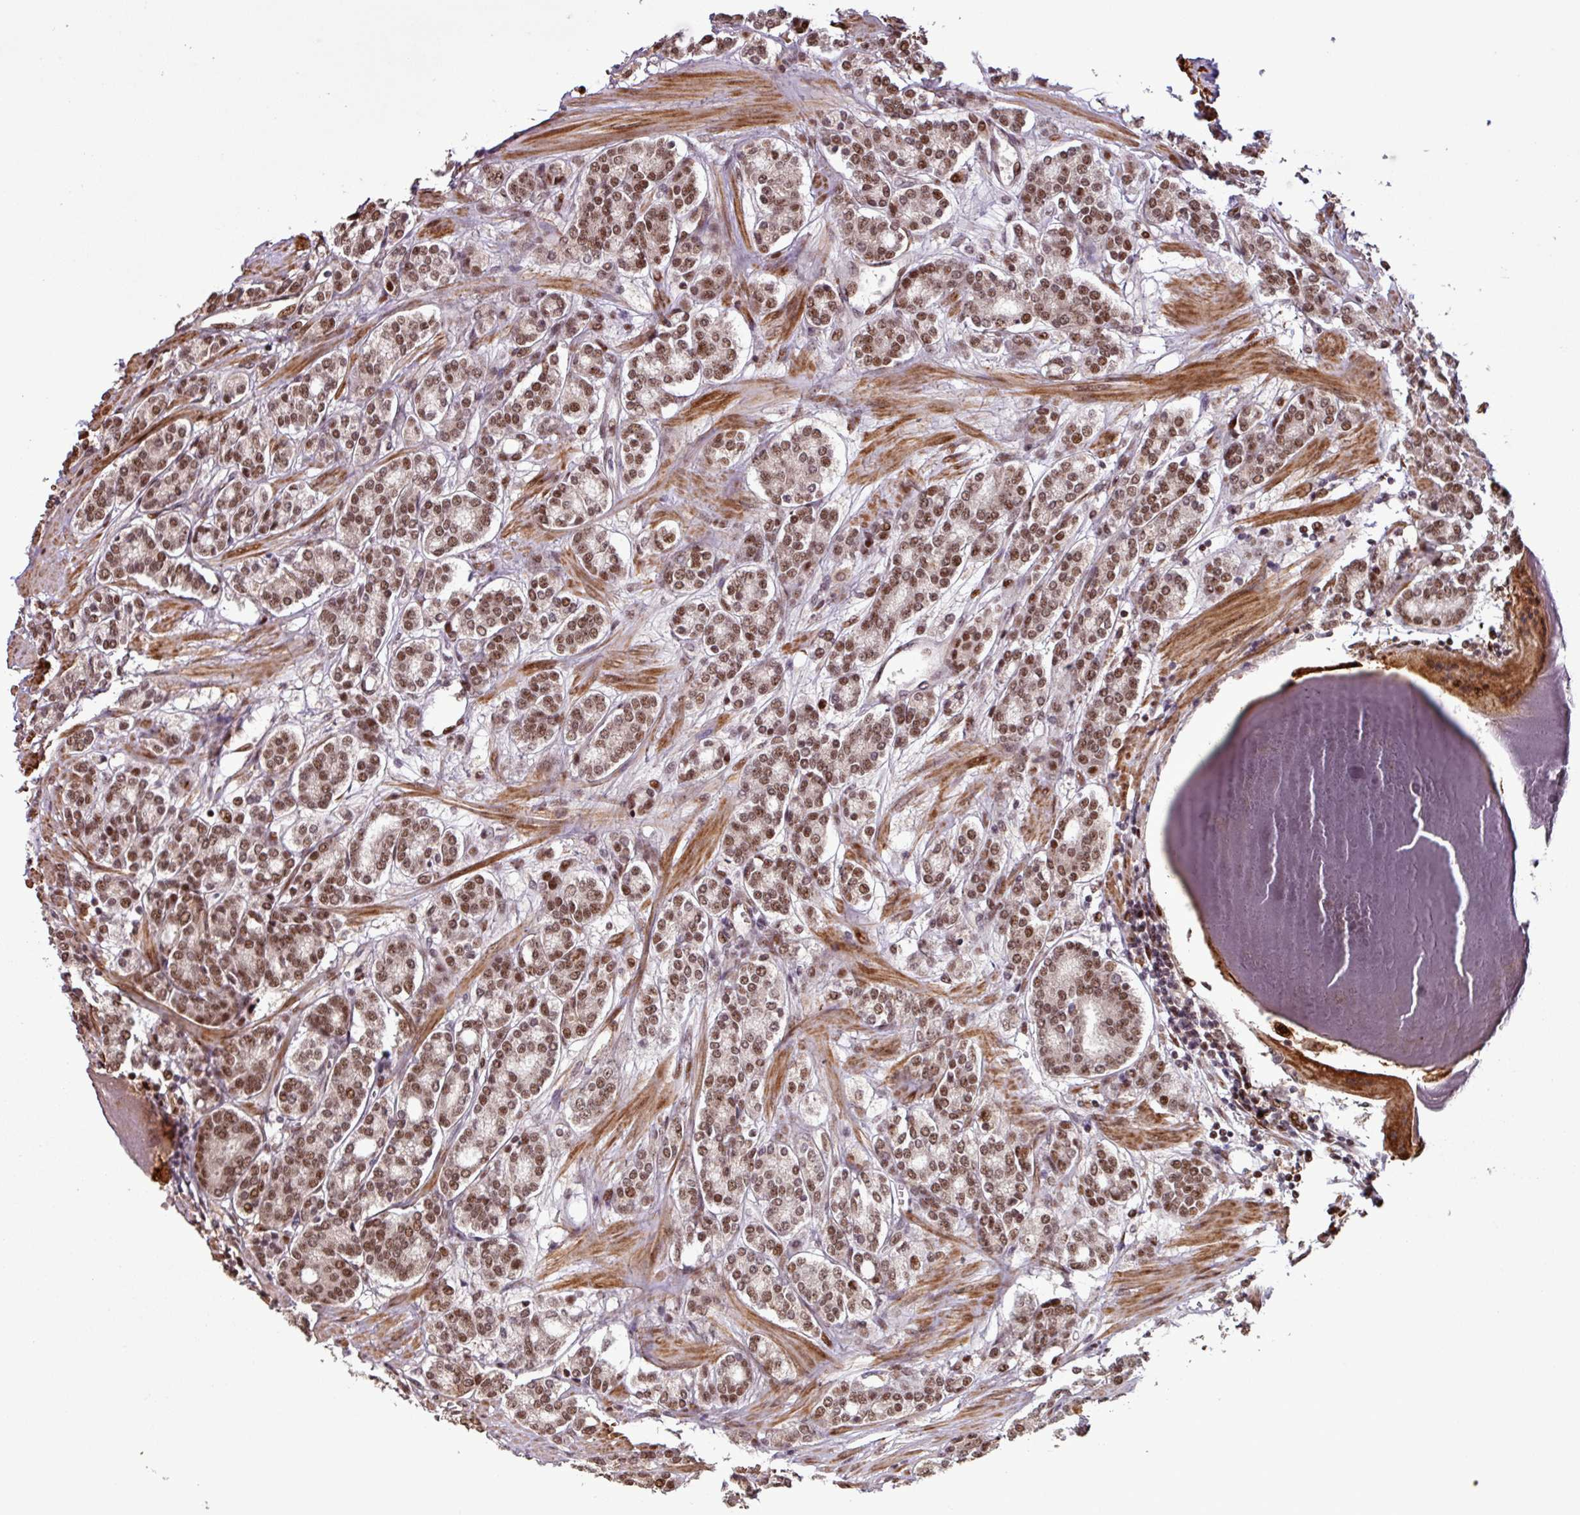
{"staining": {"intensity": "moderate", "quantity": ">75%", "location": "nuclear"}, "tissue": "prostate cancer", "cell_type": "Tumor cells", "image_type": "cancer", "snomed": [{"axis": "morphology", "description": "Adenocarcinoma, High grade"}, {"axis": "topography", "description": "Prostate"}], "caption": "Immunohistochemistry (IHC) image of prostate cancer (adenocarcinoma (high-grade)) stained for a protein (brown), which displays medium levels of moderate nuclear expression in approximately >75% of tumor cells.", "gene": "SLC22A24", "patient": {"sex": "male", "age": 62}}